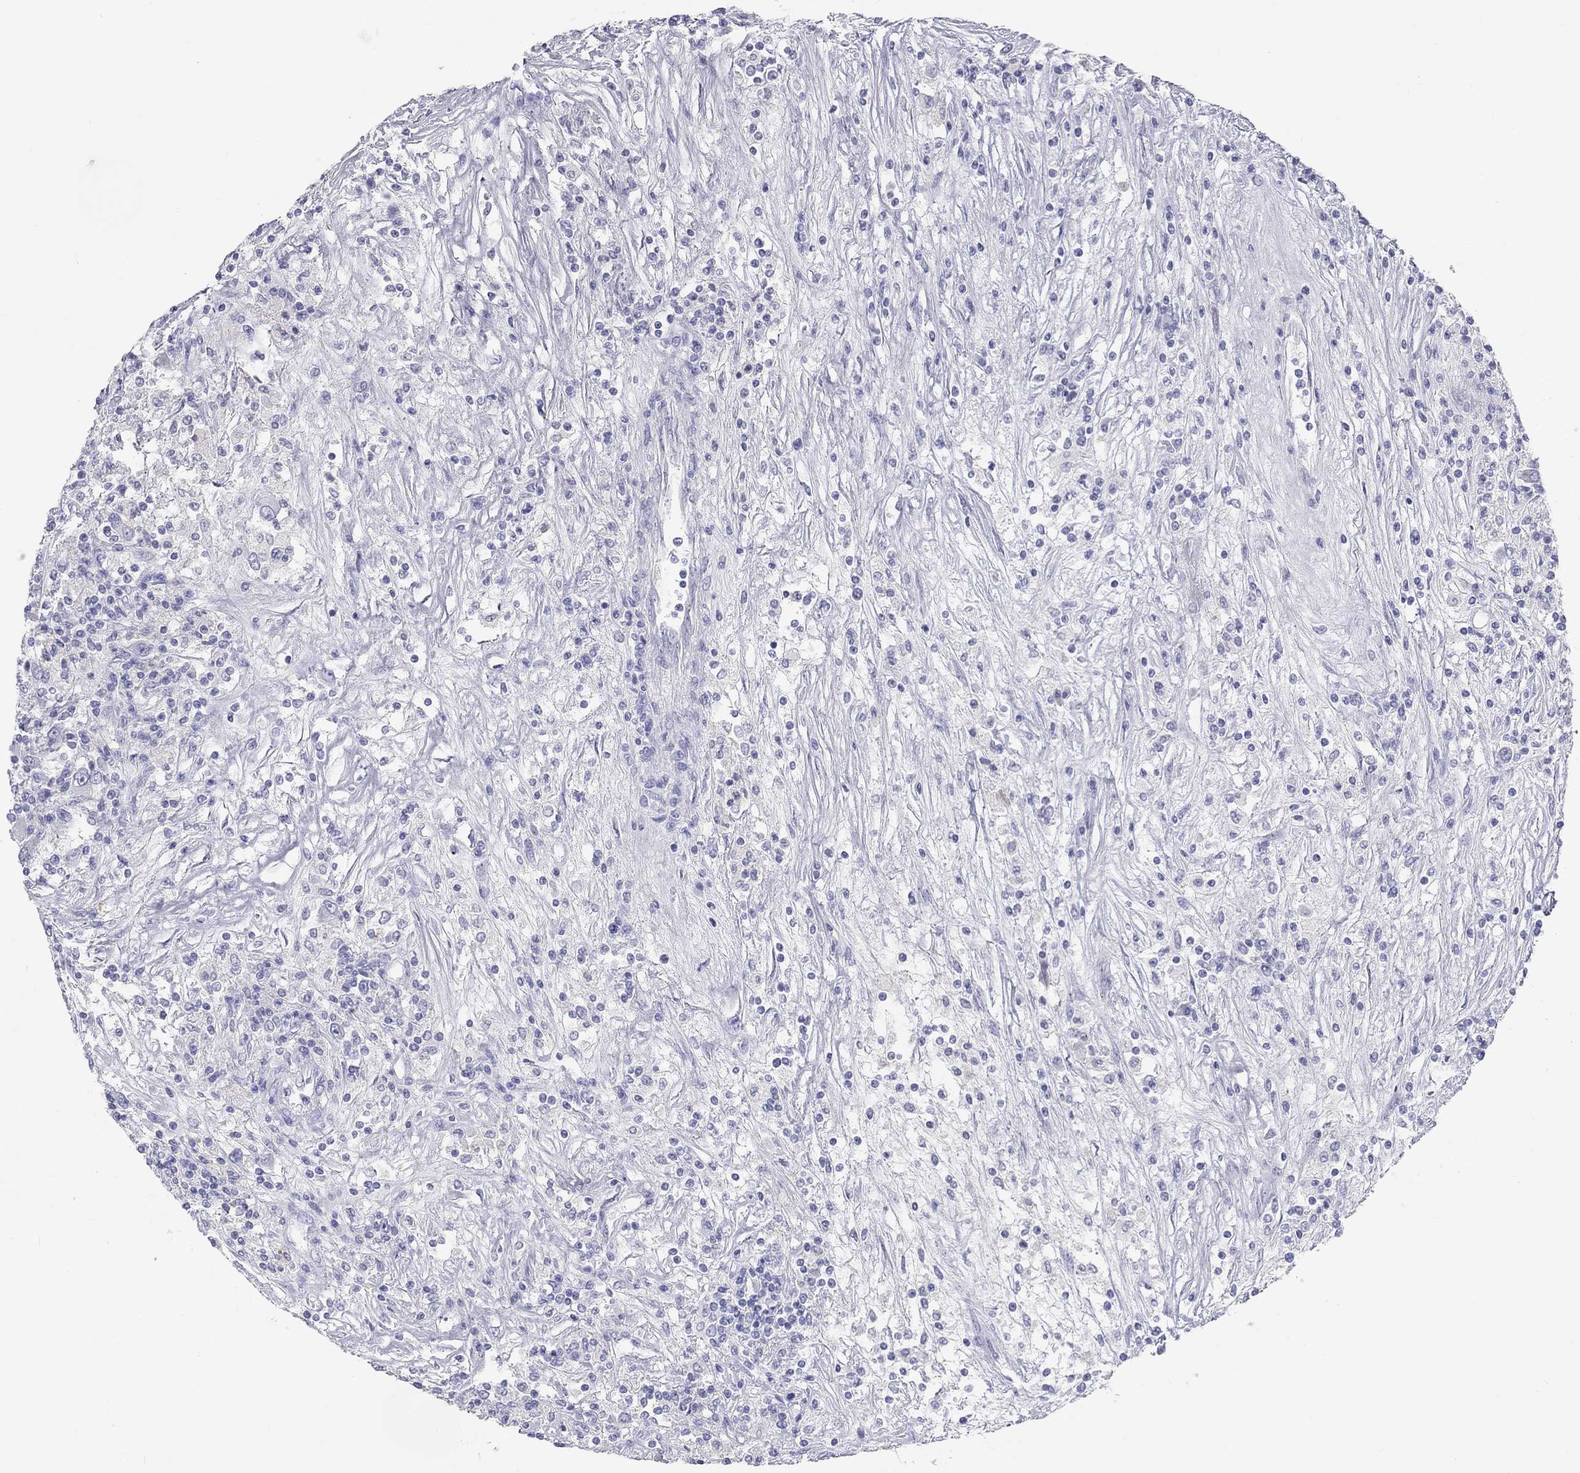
{"staining": {"intensity": "negative", "quantity": "none", "location": "none"}, "tissue": "renal cancer", "cell_type": "Tumor cells", "image_type": "cancer", "snomed": [{"axis": "morphology", "description": "Adenocarcinoma, NOS"}, {"axis": "topography", "description": "Kidney"}], "caption": "The immunohistochemistry (IHC) histopathology image has no significant staining in tumor cells of adenocarcinoma (renal) tissue.", "gene": "PCDHGC5", "patient": {"sex": "female", "age": 67}}